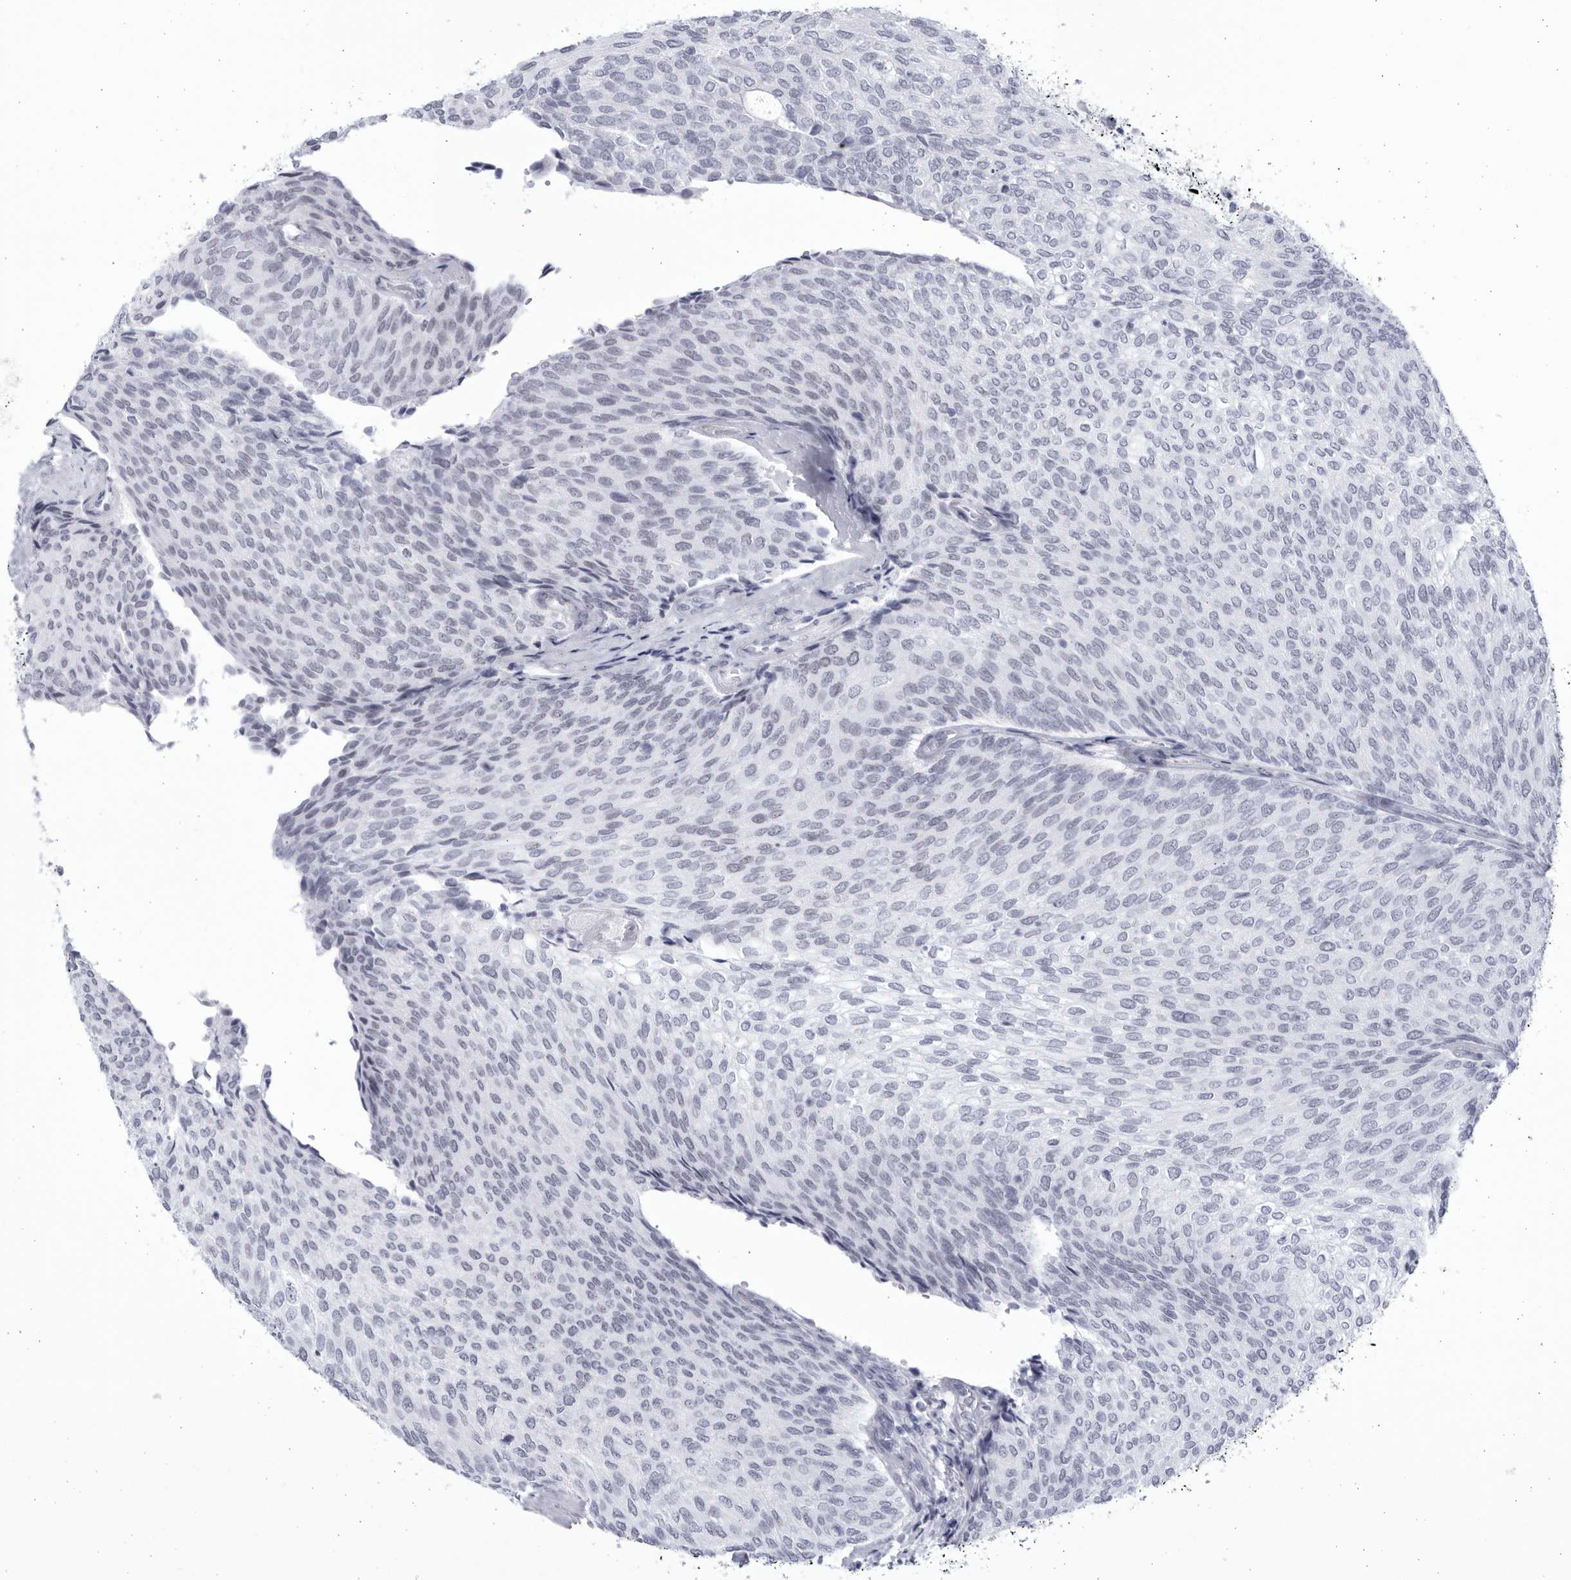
{"staining": {"intensity": "negative", "quantity": "none", "location": "none"}, "tissue": "urothelial cancer", "cell_type": "Tumor cells", "image_type": "cancer", "snomed": [{"axis": "morphology", "description": "Urothelial carcinoma, Low grade"}, {"axis": "topography", "description": "Urinary bladder"}], "caption": "Tumor cells show no significant protein expression in urothelial cancer.", "gene": "CCDC181", "patient": {"sex": "female", "age": 79}}